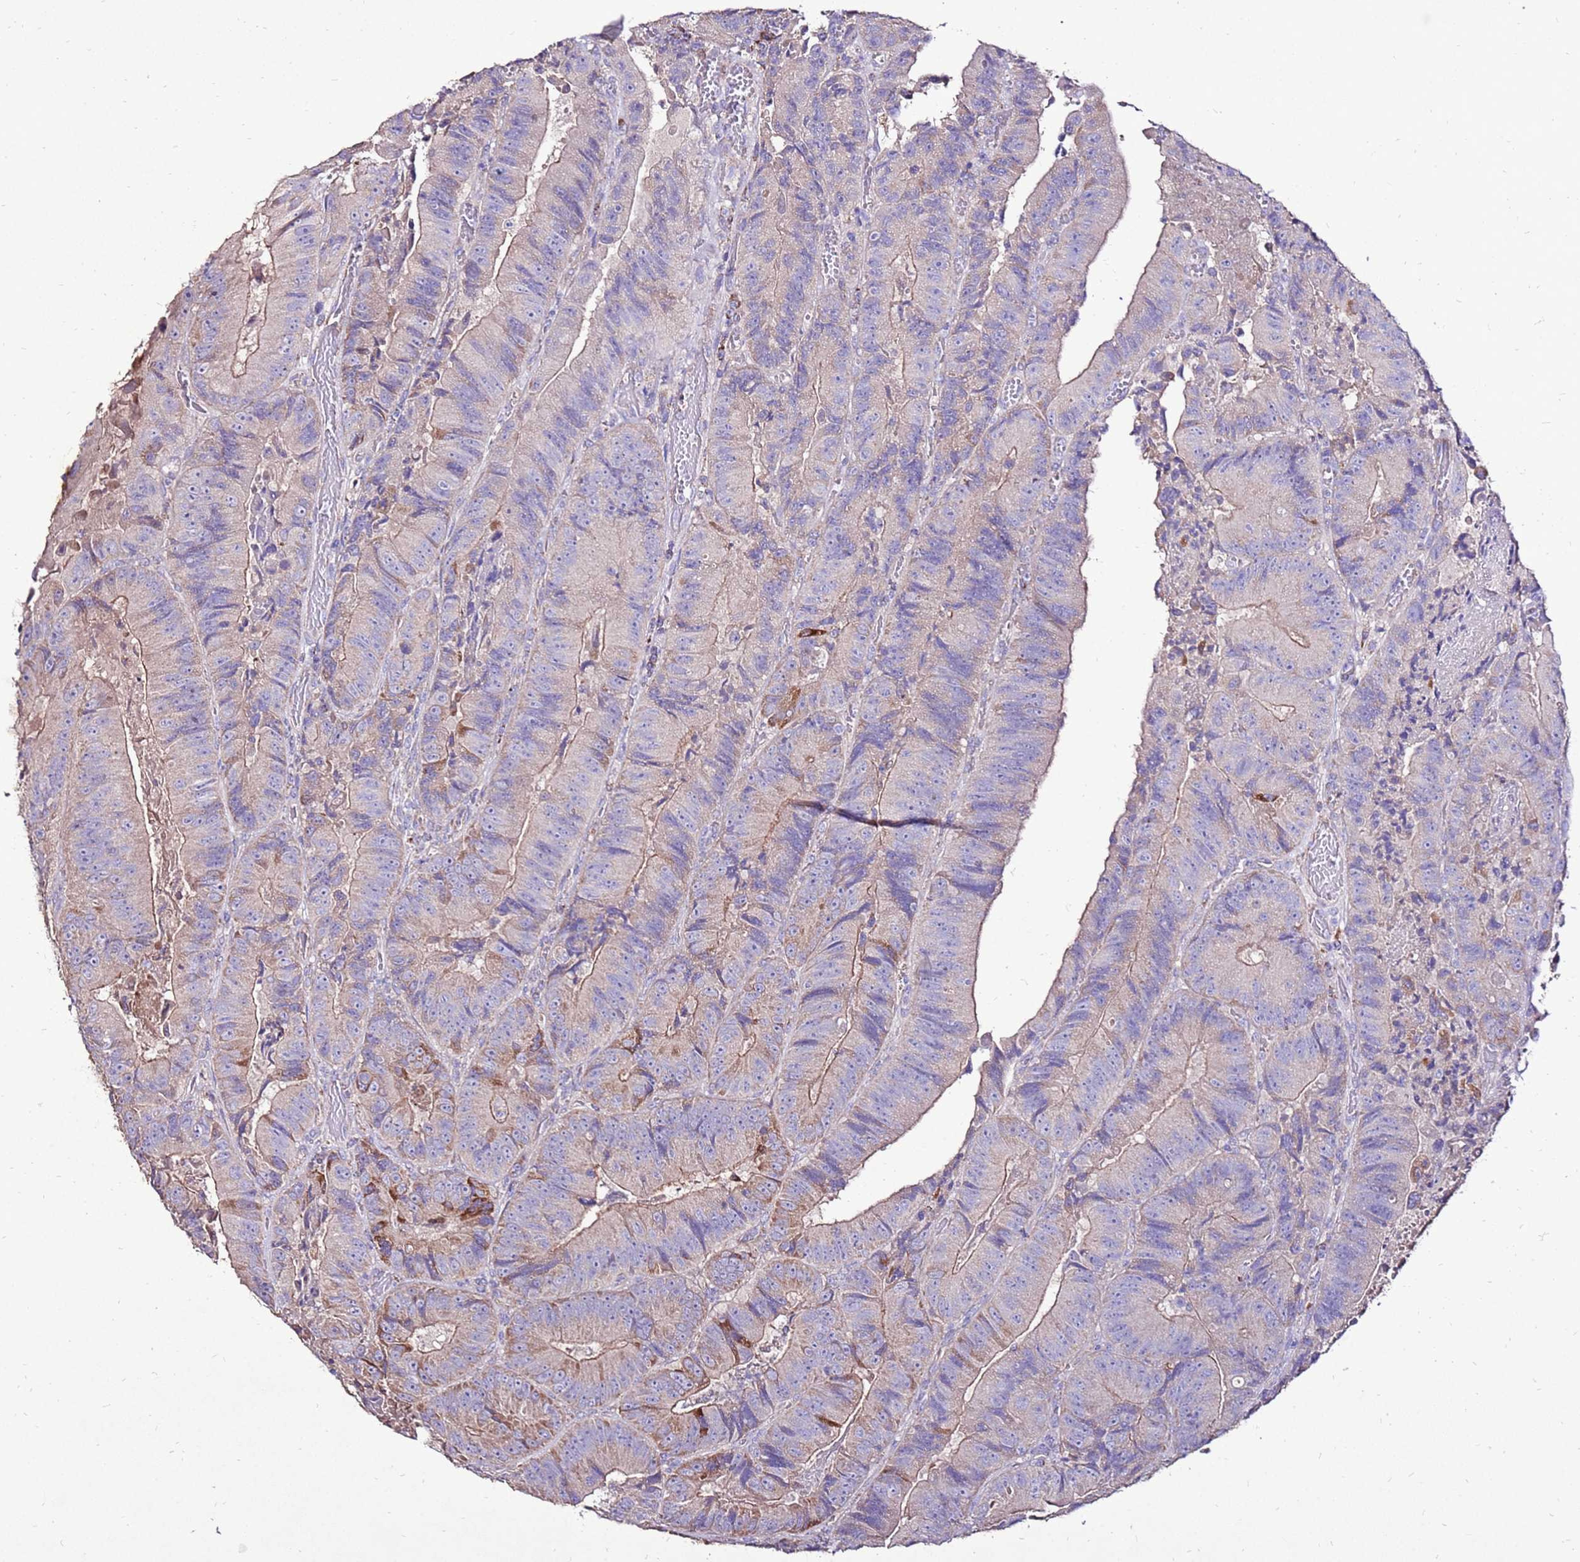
{"staining": {"intensity": "weak", "quantity": "25%-75%", "location": "cytoplasmic/membranous"}, "tissue": "colorectal cancer", "cell_type": "Tumor cells", "image_type": "cancer", "snomed": [{"axis": "morphology", "description": "Adenocarcinoma, NOS"}, {"axis": "topography", "description": "Colon"}], "caption": "Human colorectal cancer stained with a protein marker displays weak staining in tumor cells.", "gene": "TMEM106C", "patient": {"sex": "female", "age": 86}}